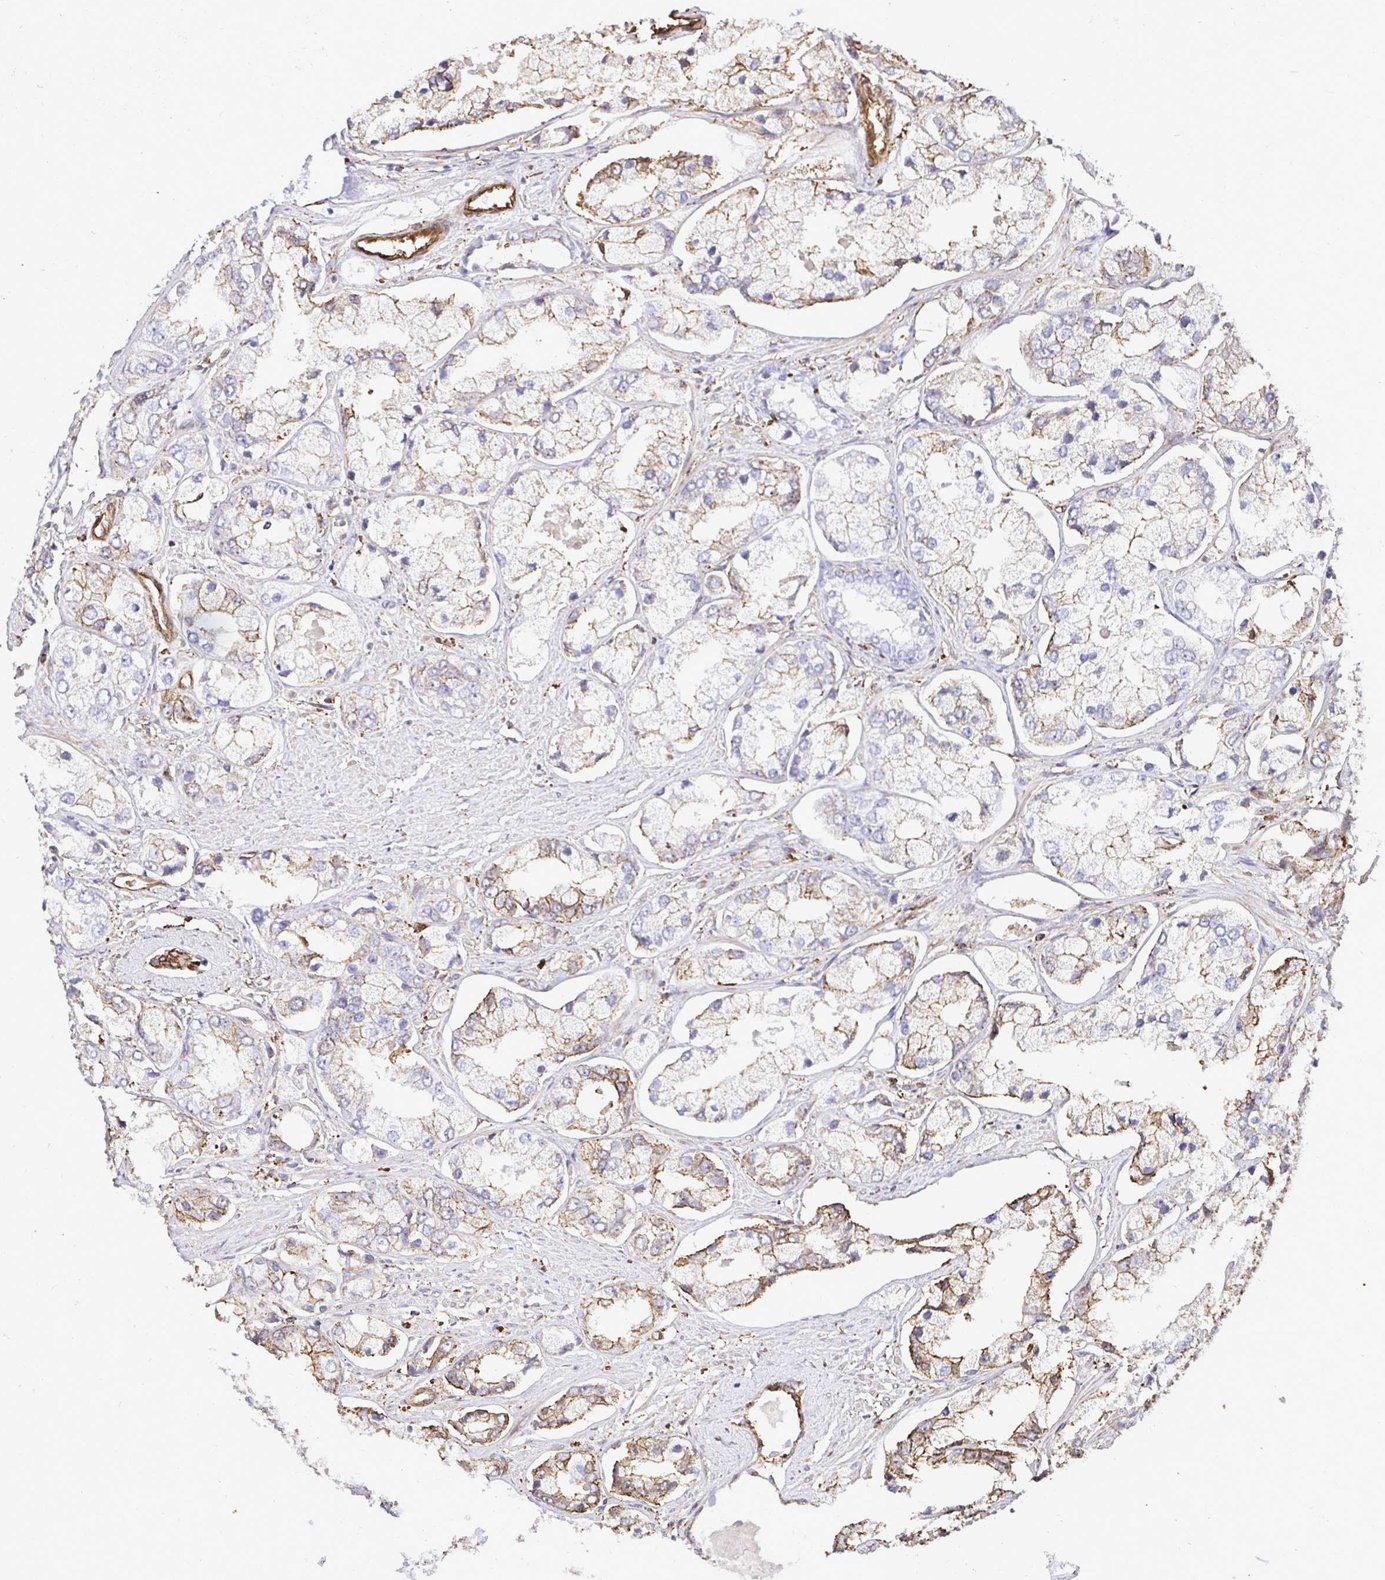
{"staining": {"intensity": "moderate", "quantity": "25%-75%", "location": "cytoplasmic/membranous"}, "tissue": "prostate cancer", "cell_type": "Tumor cells", "image_type": "cancer", "snomed": [{"axis": "morphology", "description": "Adenocarcinoma, Low grade"}, {"axis": "topography", "description": "Prostate"}], "caption": "IHC histopathology image of neoplastic tissue: human prostate cancer (low-grade adenocarcinoma) stained using immunohistochemistry displays medium levels of moderate protein expression localized specifically in the cytoplasmic/membranous of tumor cells, appearing as a cytoplasmic/membranous brown color.", "gene": "GSN", "patient": {"sex": "male", "age": 69}}